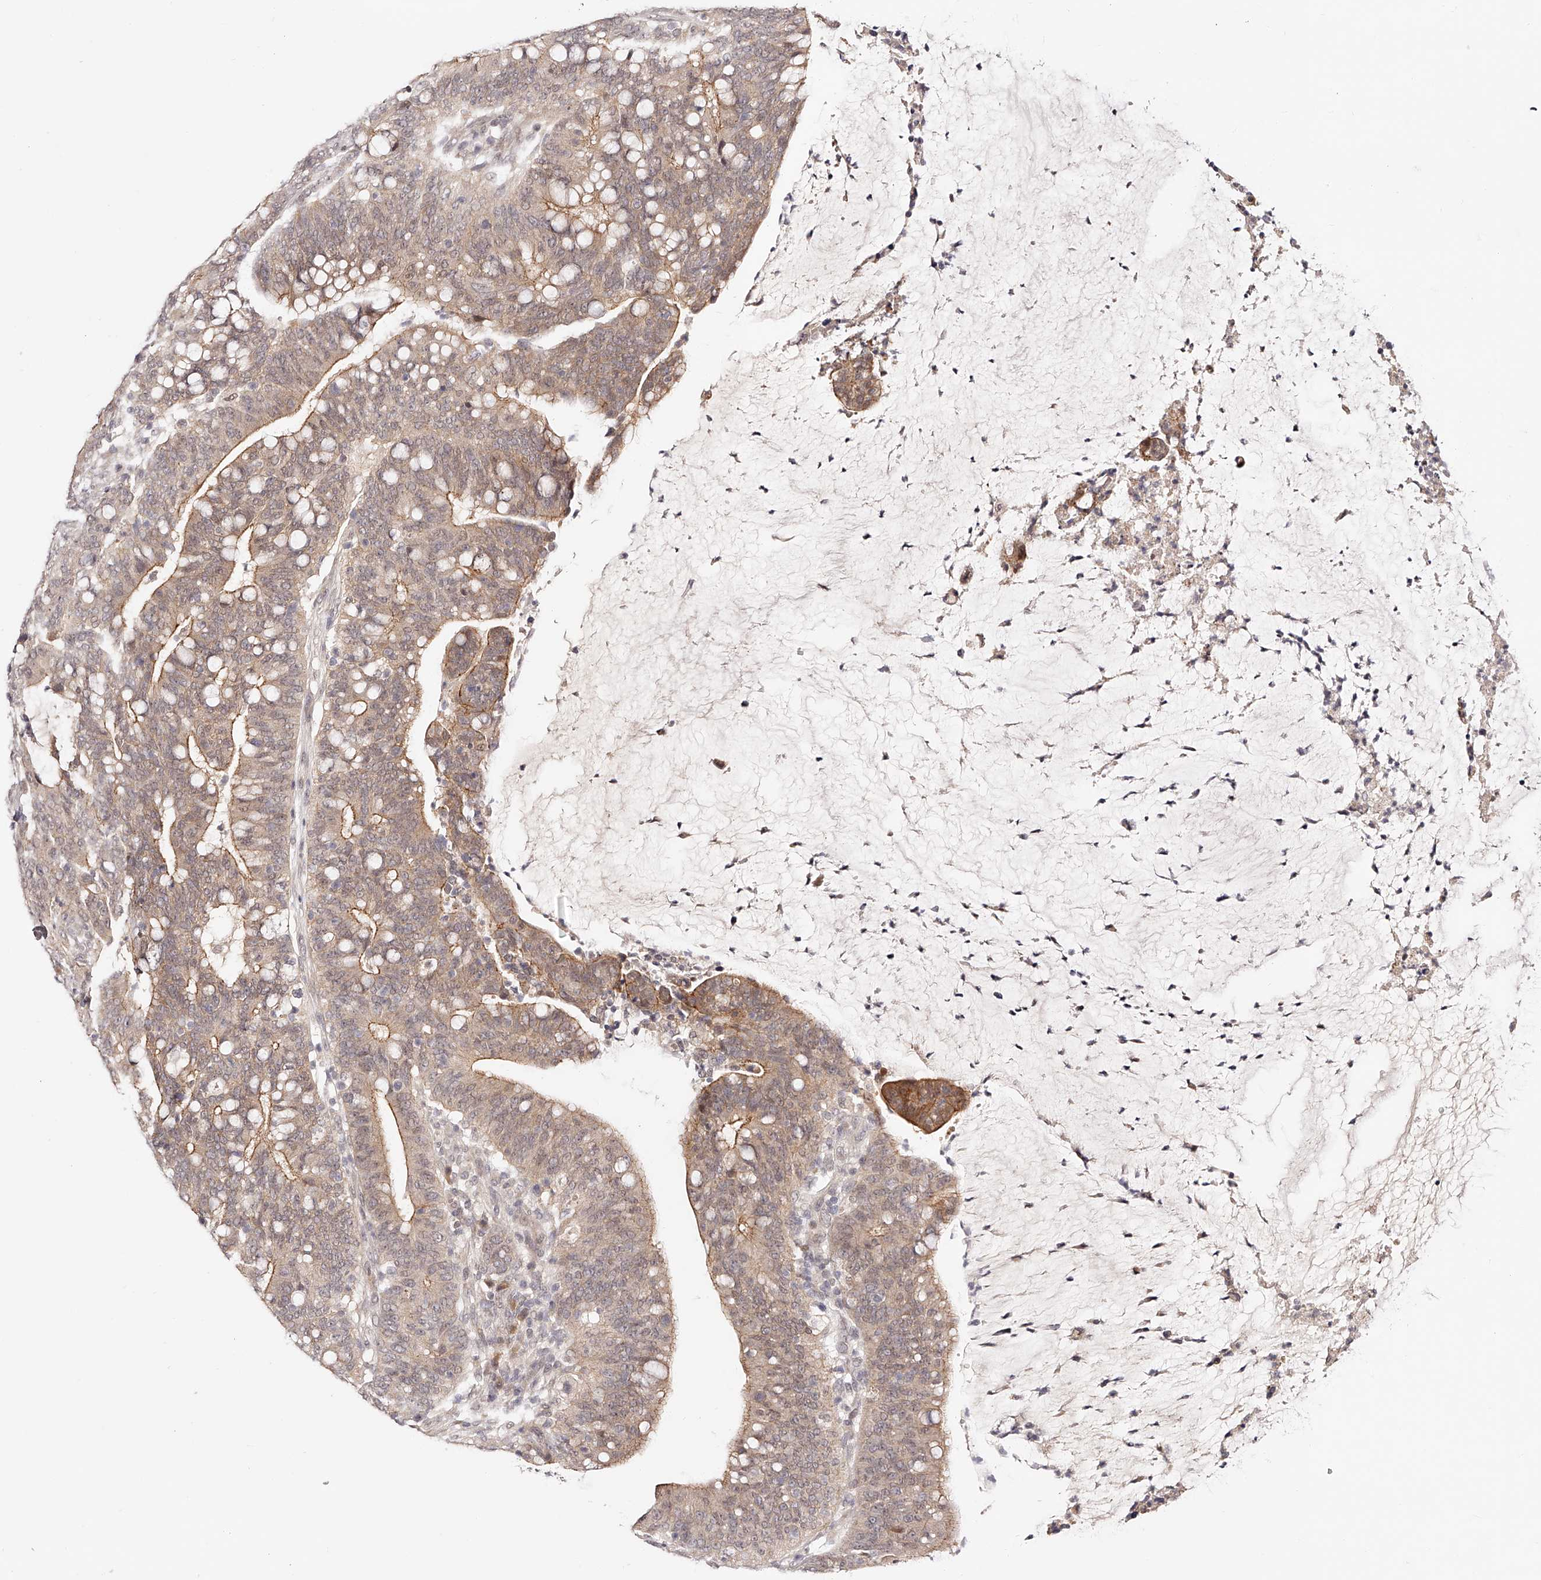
{"staining": {"intensity": "moderate", "quantity": "25%-75%", "location": "cytoplasmic/membranous"}, "tissue": "colorectal cancer", "cell_type": "Tumor cells", "image_type": "cancer", "snomed": [{"axis": "morphology", "description": "Adenocarcinoma, NOS"}, {"axis": "topography", "description": "Colon"}], "caption": "A high-resolution histopathology image shows IHC staining of colorectal cancer, which shows moderate cytoplasmic/membranous expression in approximately 25%-75% of tumor cells.", "gene": "USF3", "patient": {"sex": "female", "age": 66}}